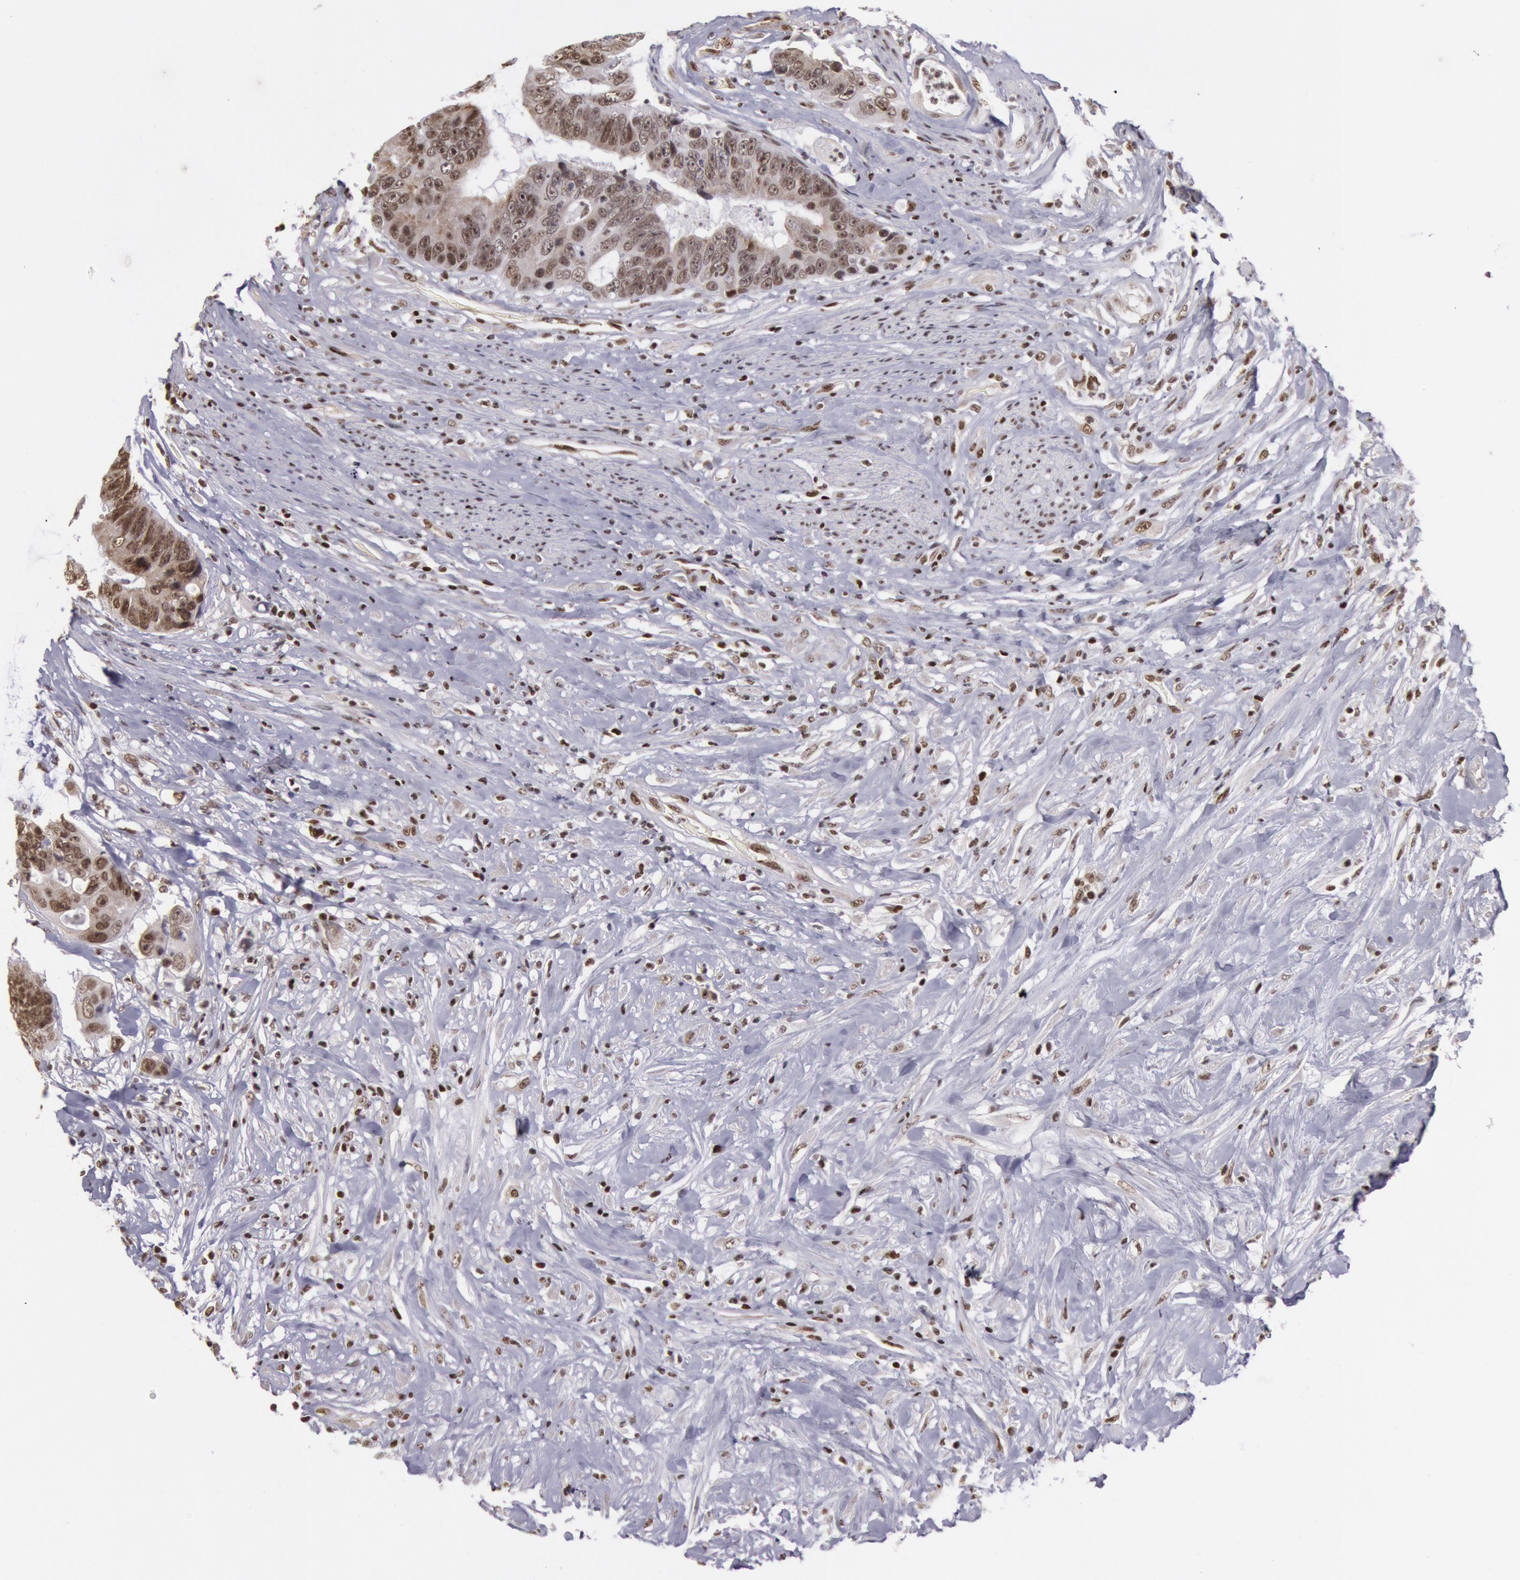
{"staining": {"intensity": "moderate", "quantity": ">75%", "location": "cytoplasmic/membranous,nuclear"}, "tissue": "colorectal cancer", "cell_type": "Tumor cells", "image_type": "cancer", "snomed": [{"axis": "morphology", "description": "Adenocarcinoma, NOS"}, {"axis": "topography", "description": "Rectum"}], "caption": "This is an image of IHC staining of colorectal cancer (adenocarcinoma), which shows moderate expression in the cytoplasmic/membranous and nuclear of tumor cells.", "gene": "NKAP", "patient": {"sex": "female", "age": 65}}